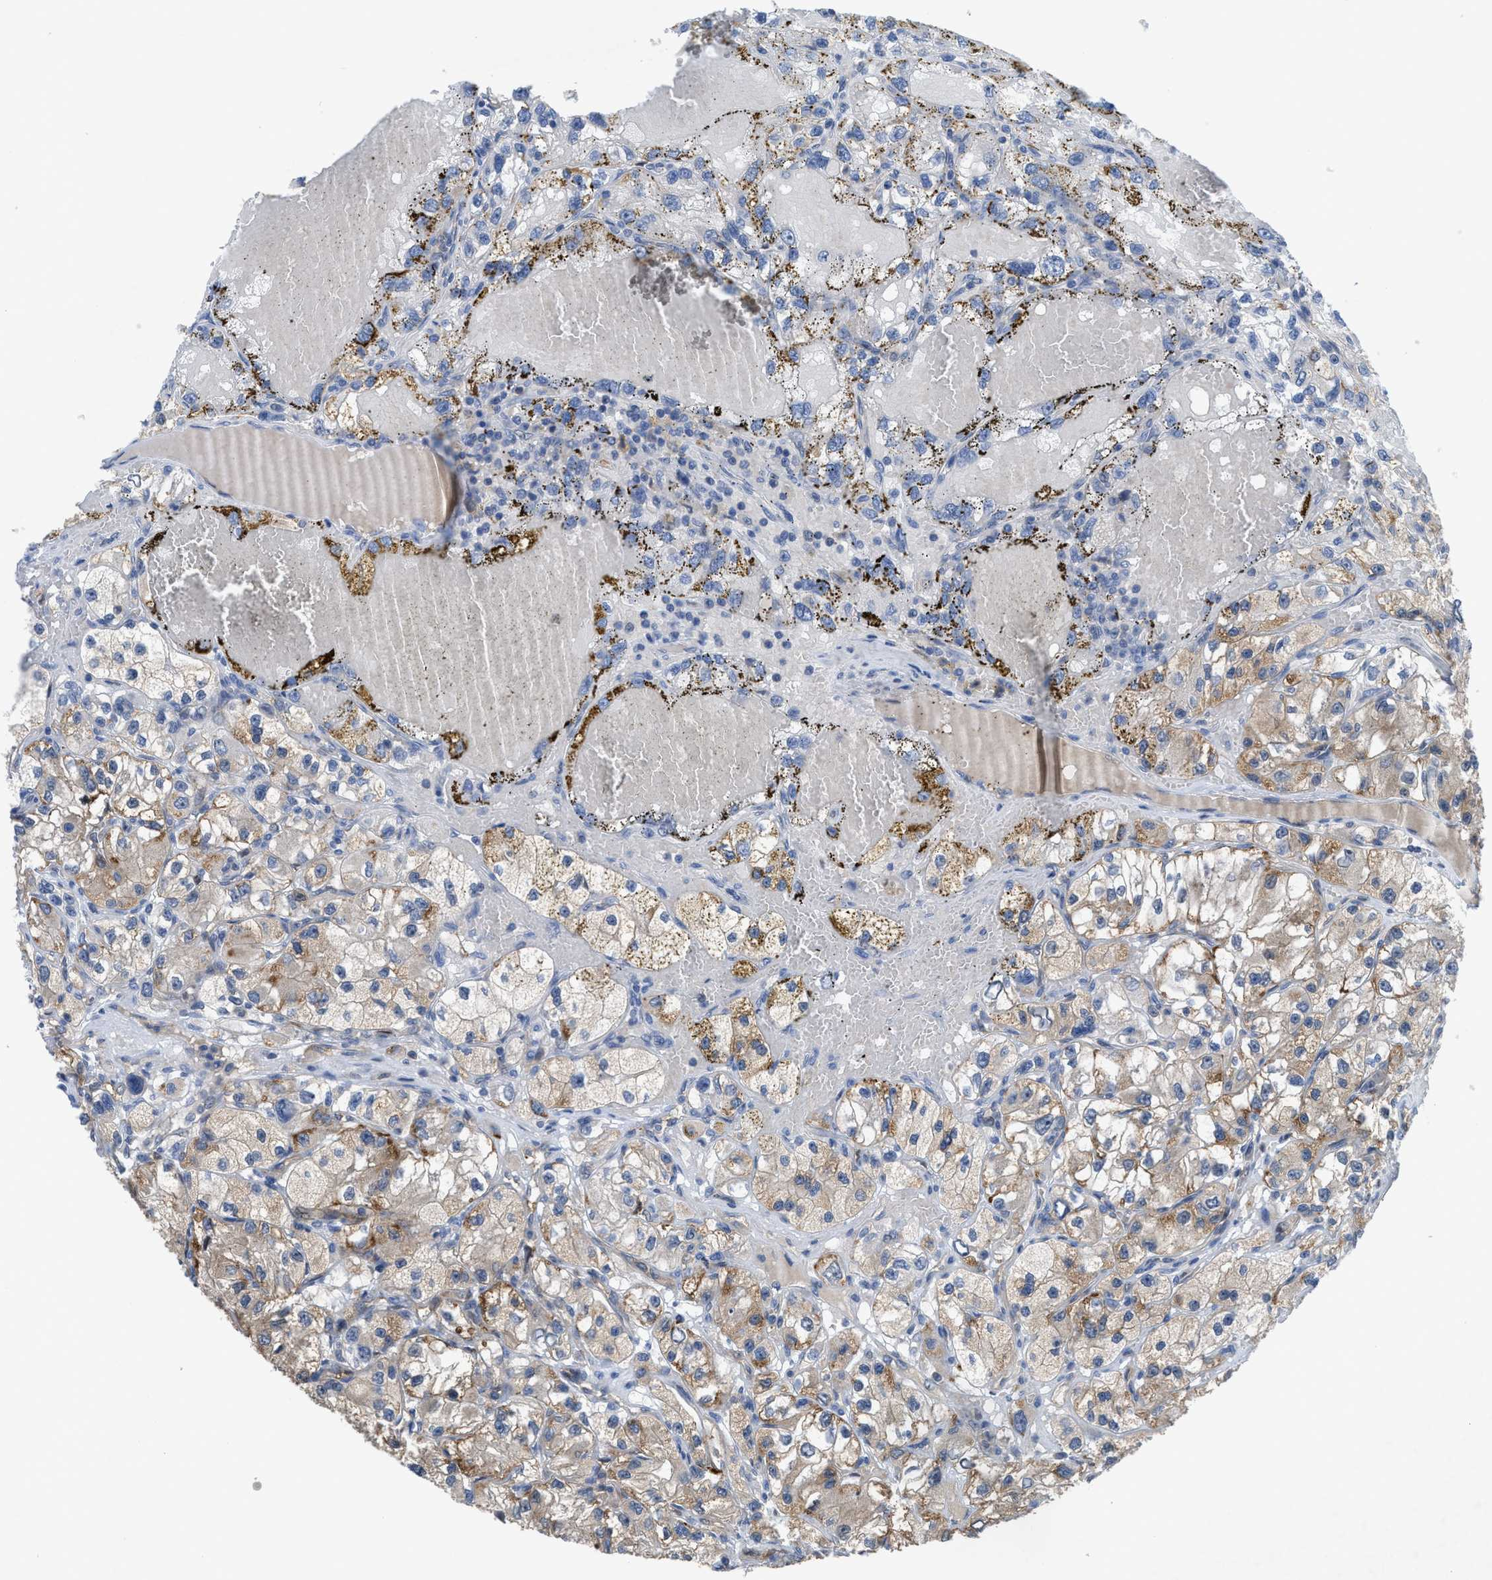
{"staining": {"intensity": "moderate", "quantity": ">75%", "location": "cytoplasmic/membranous"}, "tissue": "renal cancer", "cell_type": "Tumor cells", "image_type": "cancer", "snomed": [{"axis": "morphology", "description": "Adenocarcinoma, NOS"}, {"axis": "topography", "description": "Kidney"}], "caption": "Protein staining by immunohistochemistry (IHC) reveals moderate cytoplasmic/membranous expression in about >75% of tumor cells in renal cancer (adenocarcinoma).", "gene": "LDAF1", "patient": {"sex": "female", "age": 57}}